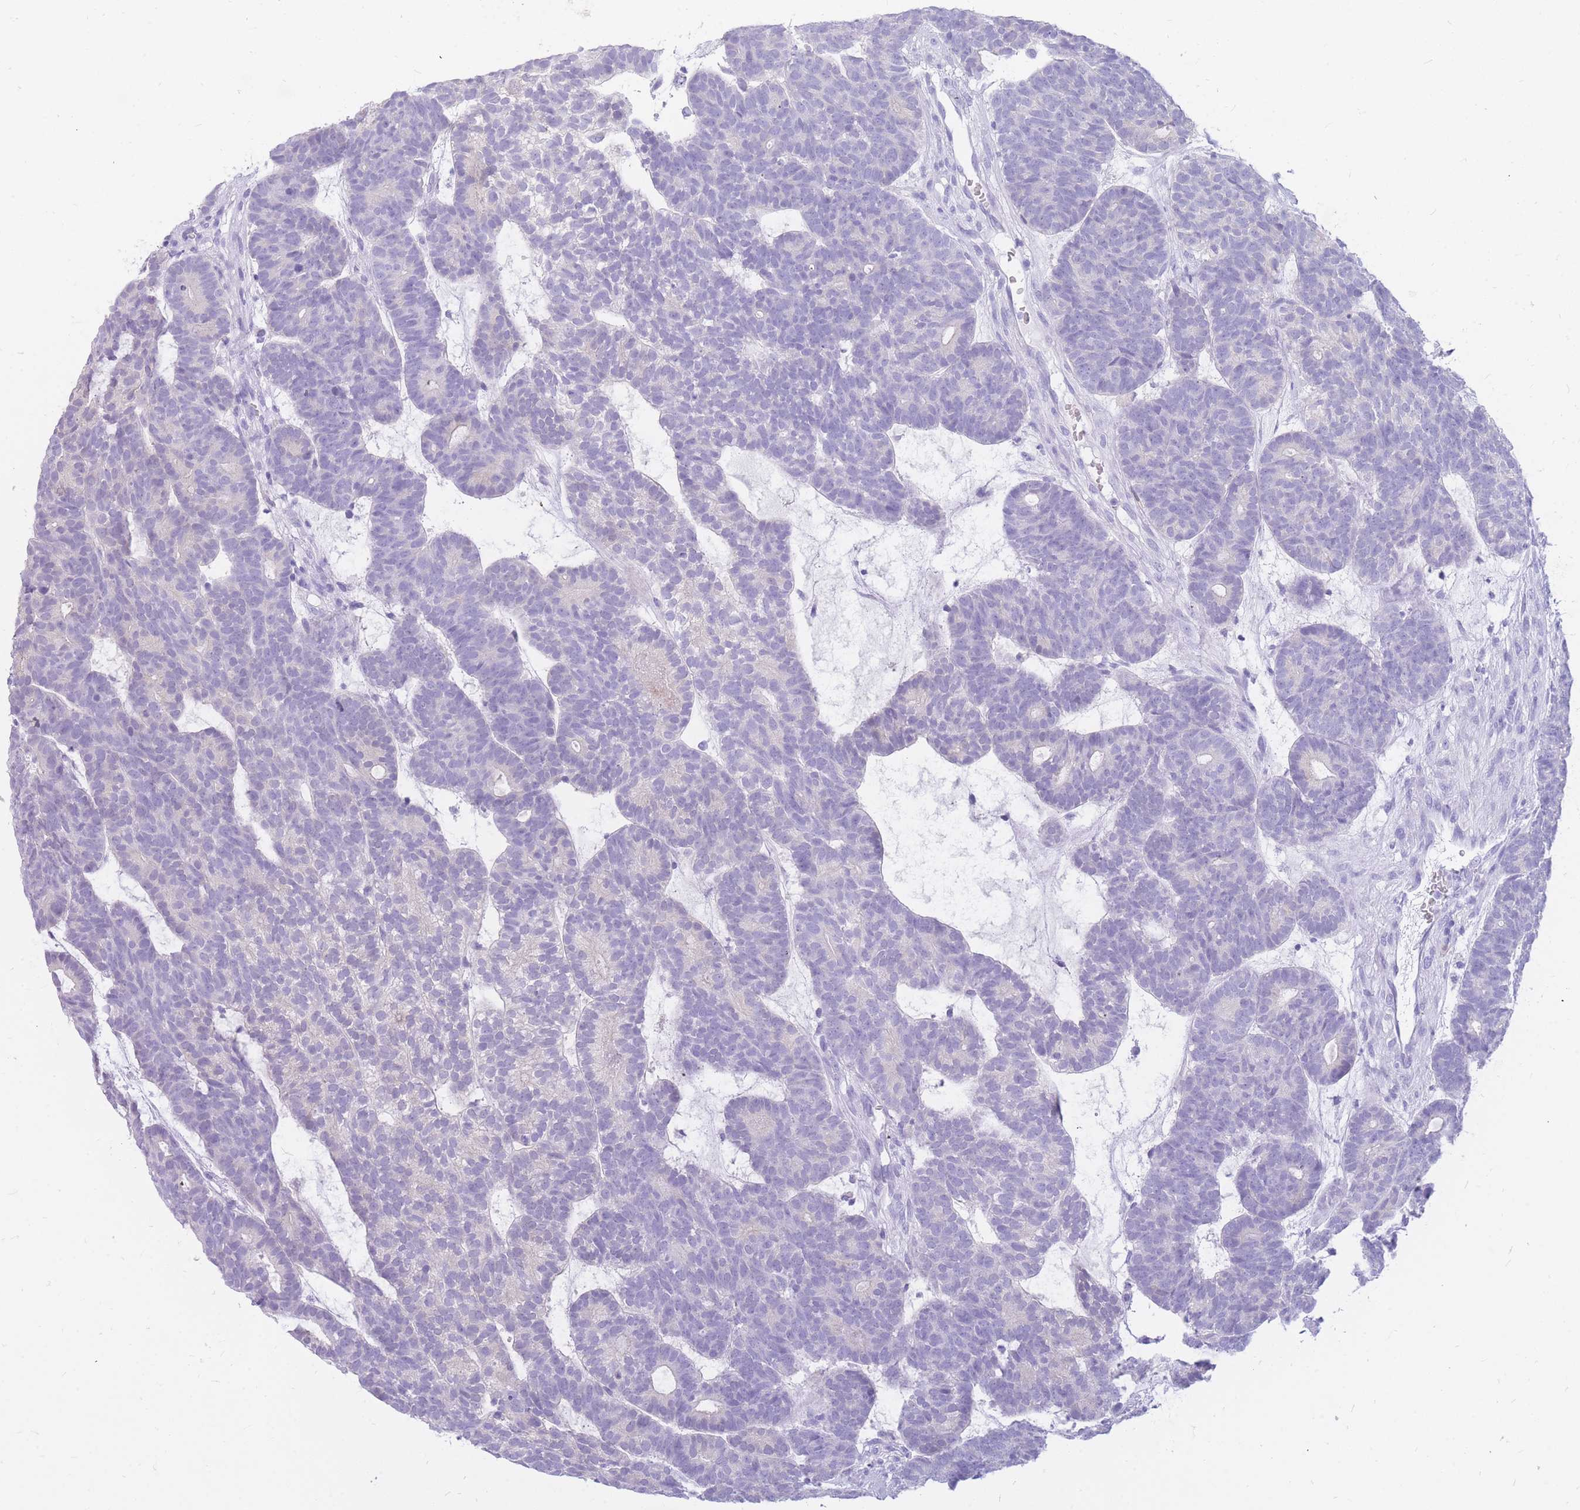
{"staining": {"intensity": "negative", "quantity": "none", "location": "none"}, "tissue": "head and neck cancer", "cell_type": "Tumor cells", "image_type": "cancer", "snomed": [{"axis": "morphology", "description": "Adenocarcinoma, NOS"}, {"axis": "topography", "description": "Head-Neck"}], "caption": "Immunohistochemistry (IHC) of head and neck adenocarcinoma reveals no positivity in tumor cells. (DAB IHC with hematoxylin counter stain).", "gene": "TPSAB1", "patient": {"sex": "female", "age": 81}}